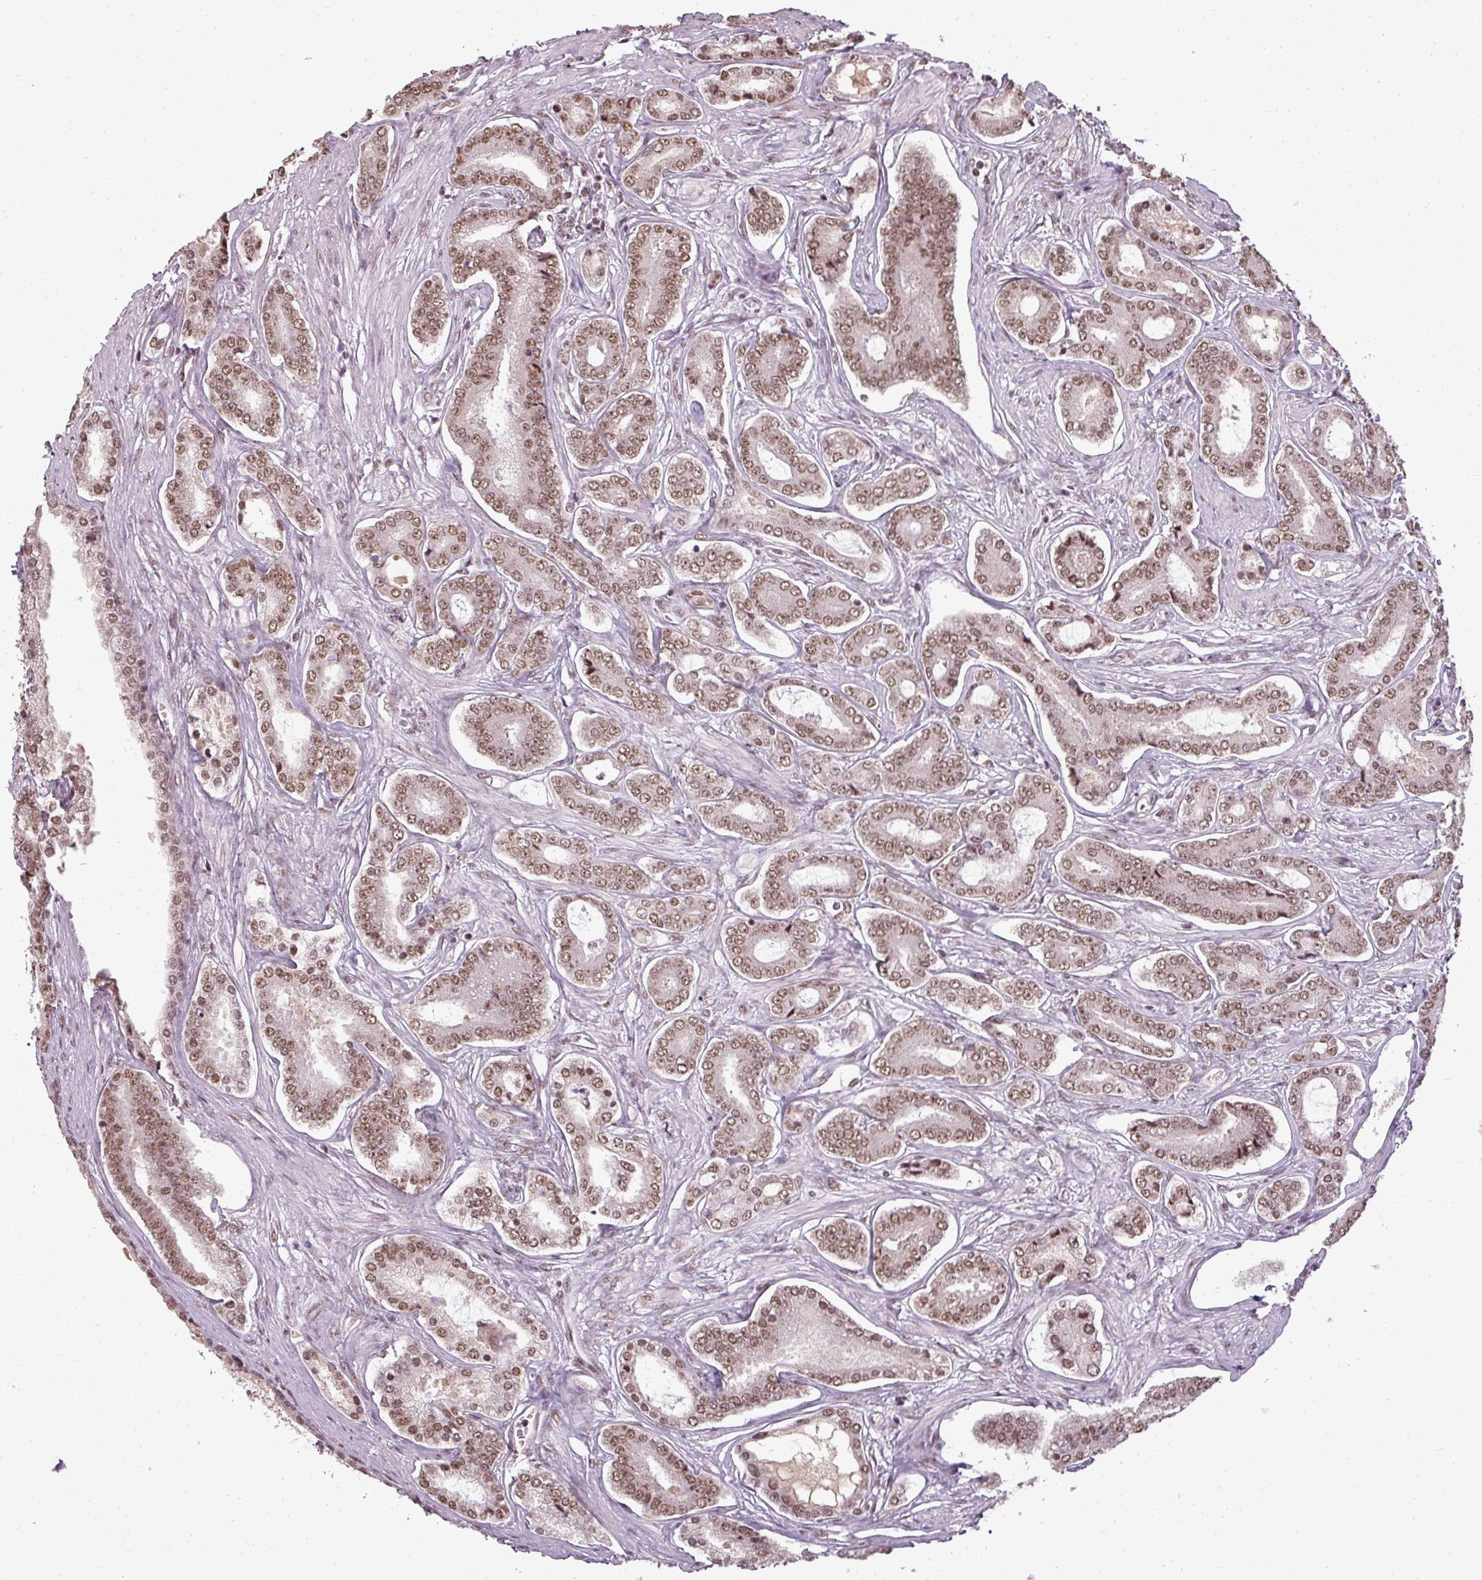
{"staining": {"intensity": "moderate", "quantity": ">75%", "location": "nuclear"}, "tissue": "prostate cancer", "cell_type": "Tumor cells", "image_type": "cancer", "snomed": [{"axis": "morphology", "description": "Adenocarcinoma, NOS"}, {"axis": "topography", "description": "Prostate and seminal vesicle, NOS"}], "caption": "A medium amount of moderate nuclear expression is seen in about >75% of tumor cells in prostate adenocarcinoma tissue. The staining is performed using DAB (3,3'-diaminobenzidine) brown chromogen to label protein expression. The nuclei are counter-stained blue using hematoxylin.", "gene": "BCAS3", "patient": {"sex": "male", "age": 76}}